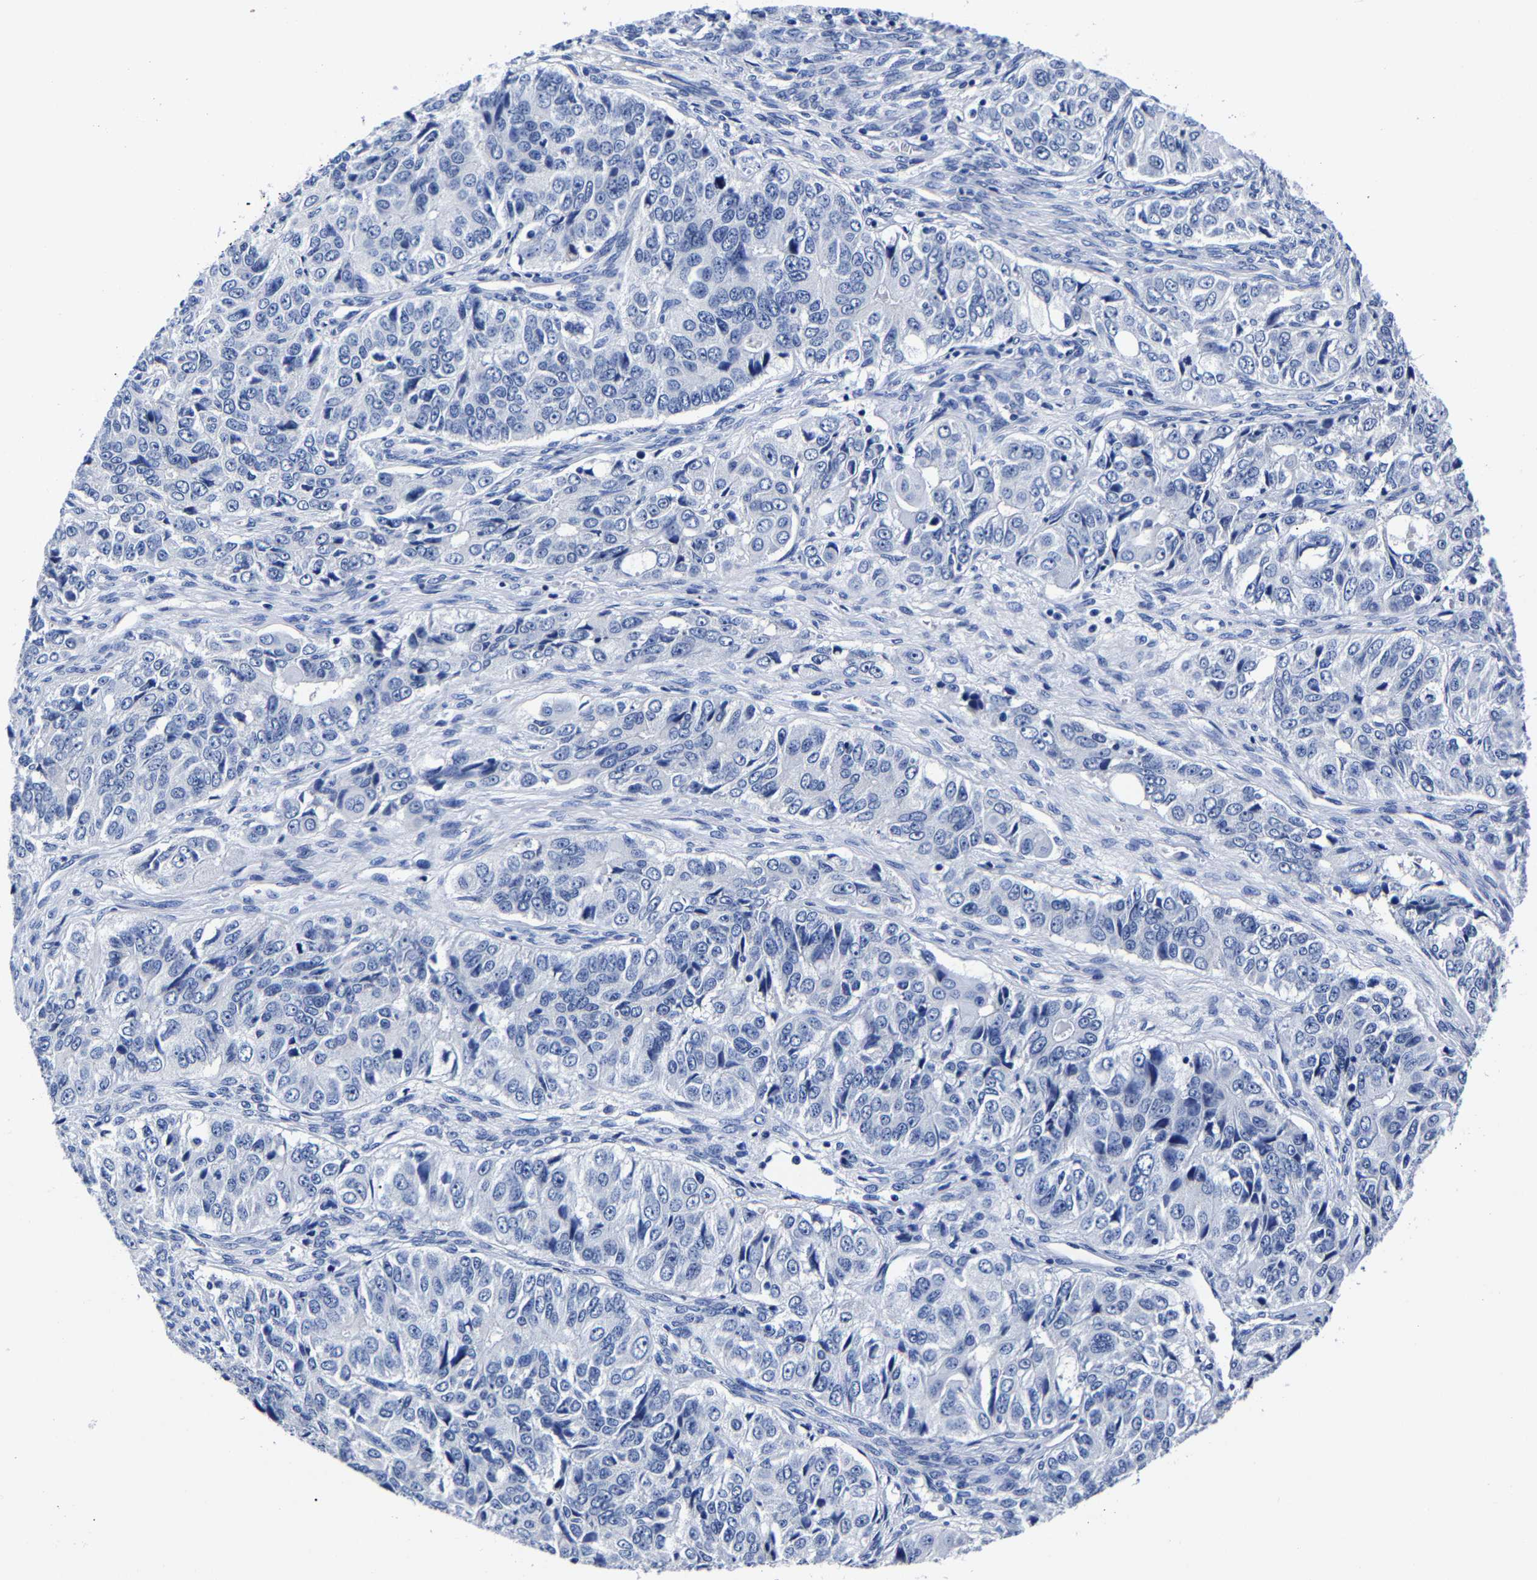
{"staining": {"intensity": "negative", "quantity": "none", "location": "none"}, "tissue": "ovarian cancer", "cell_type": "Tumor cells", "image_type": "cancer", "snomed": [{"axis": "morphology", "description": "Carcinoma, endometroid"}, {"axis": "topography", "description": "Ovary"}], "caption": "Human endometroid carcinoma (ovarian) stained for a protein using IHC shows no expression in tumor cells.", "gene": "CPA2", "patient": {"sex": "female", "age": 51}}